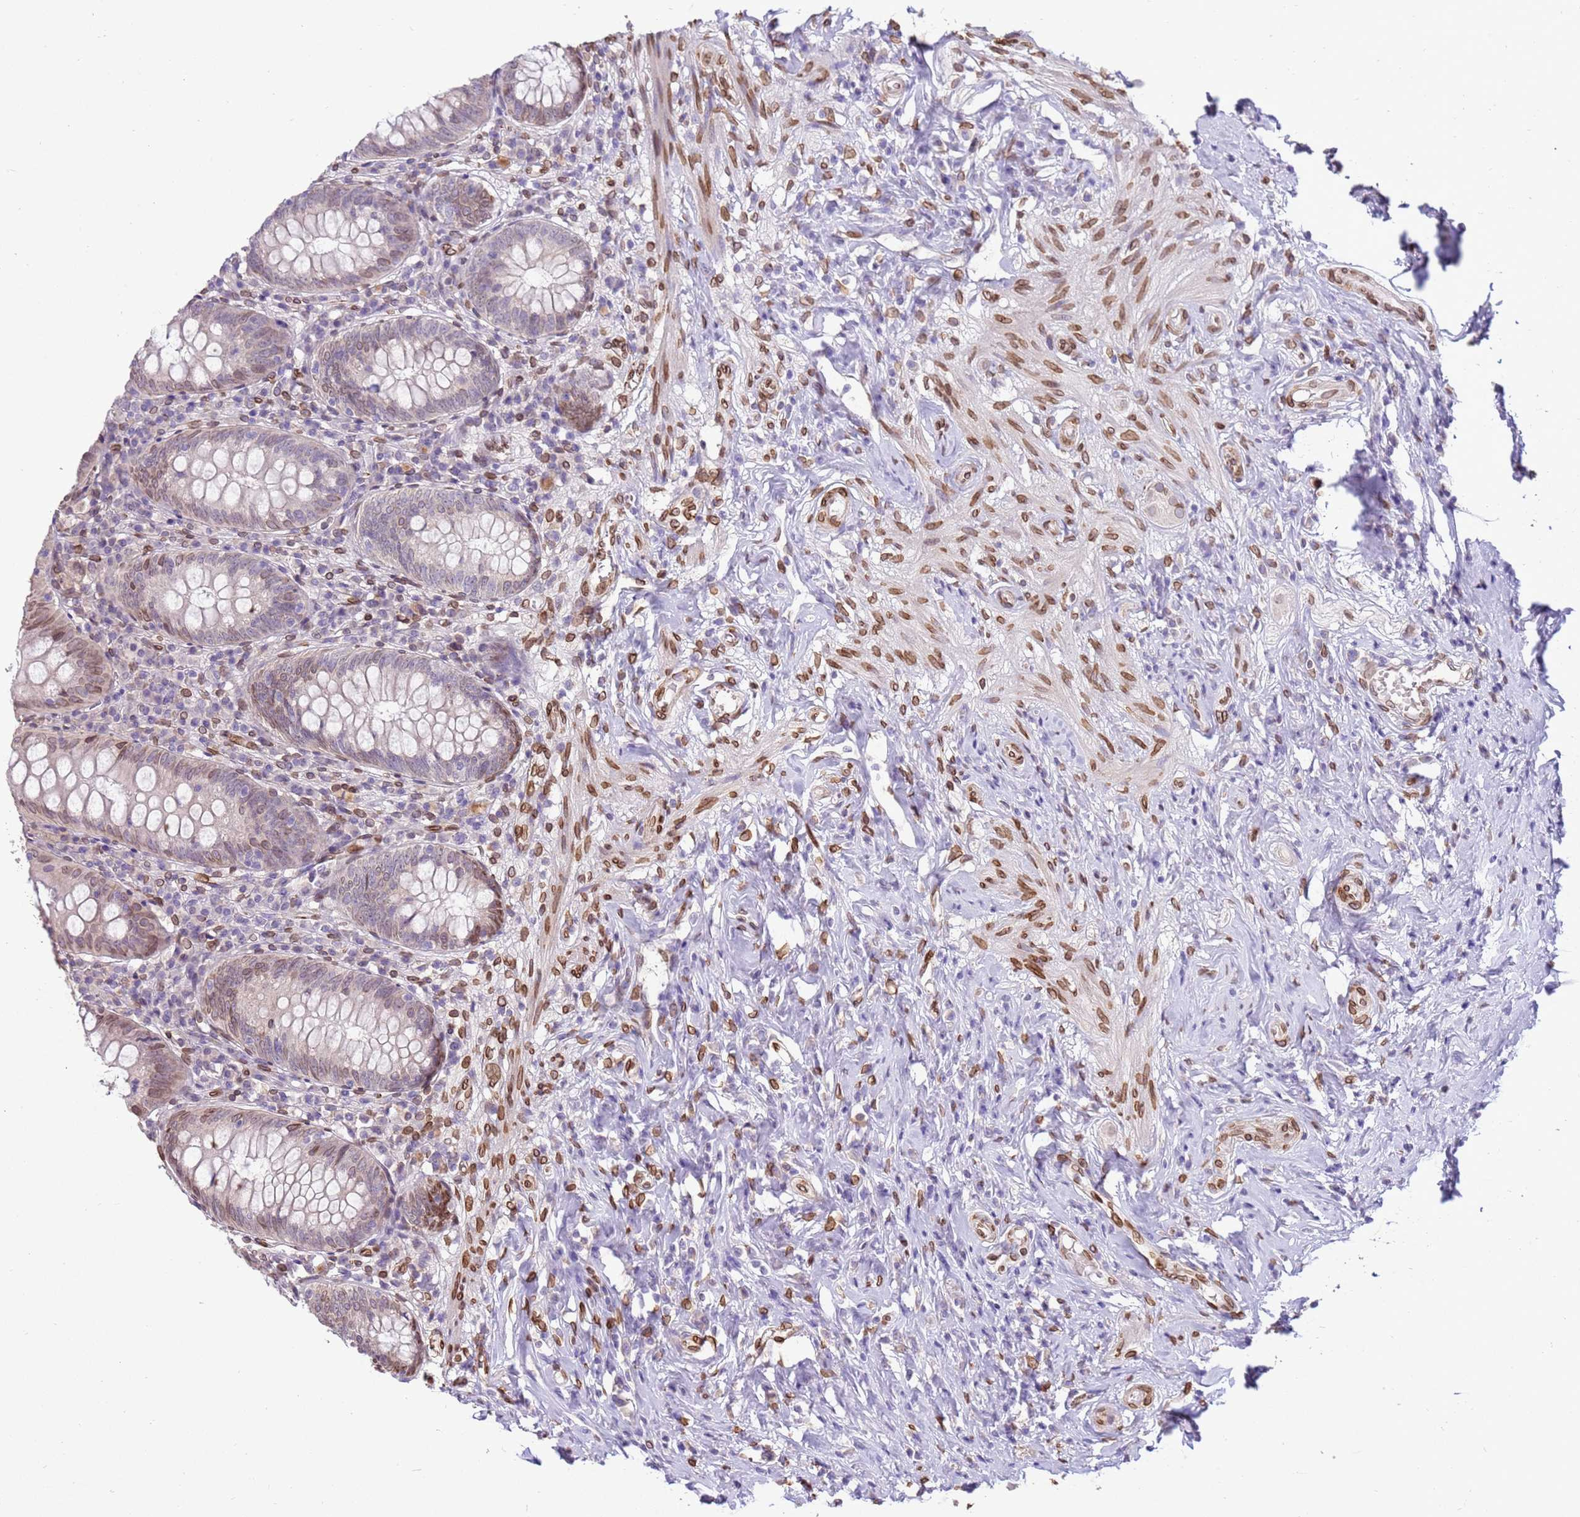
{"staining": {"intensity": "moderate", "quantity": "25%-75%", "location": "cytoplasmic/membranous,nuclear"}, "tissue": "appendix", "cell_type": "Glandular cells", "image_type": "normal", "snomed": [{"axis": "morphology", "description": "Normal tissue, NOS"}, {"axis": "topography", "description": "Appendix"}], "caption": "Appendix stained with a brown dye shows moderate cytoplasmic/membranous,nuclear positive staining in approximately 25%-75% of glandular cells.", "gene": "TMEM47", "patient": {"sex": "female", "age": 54}}